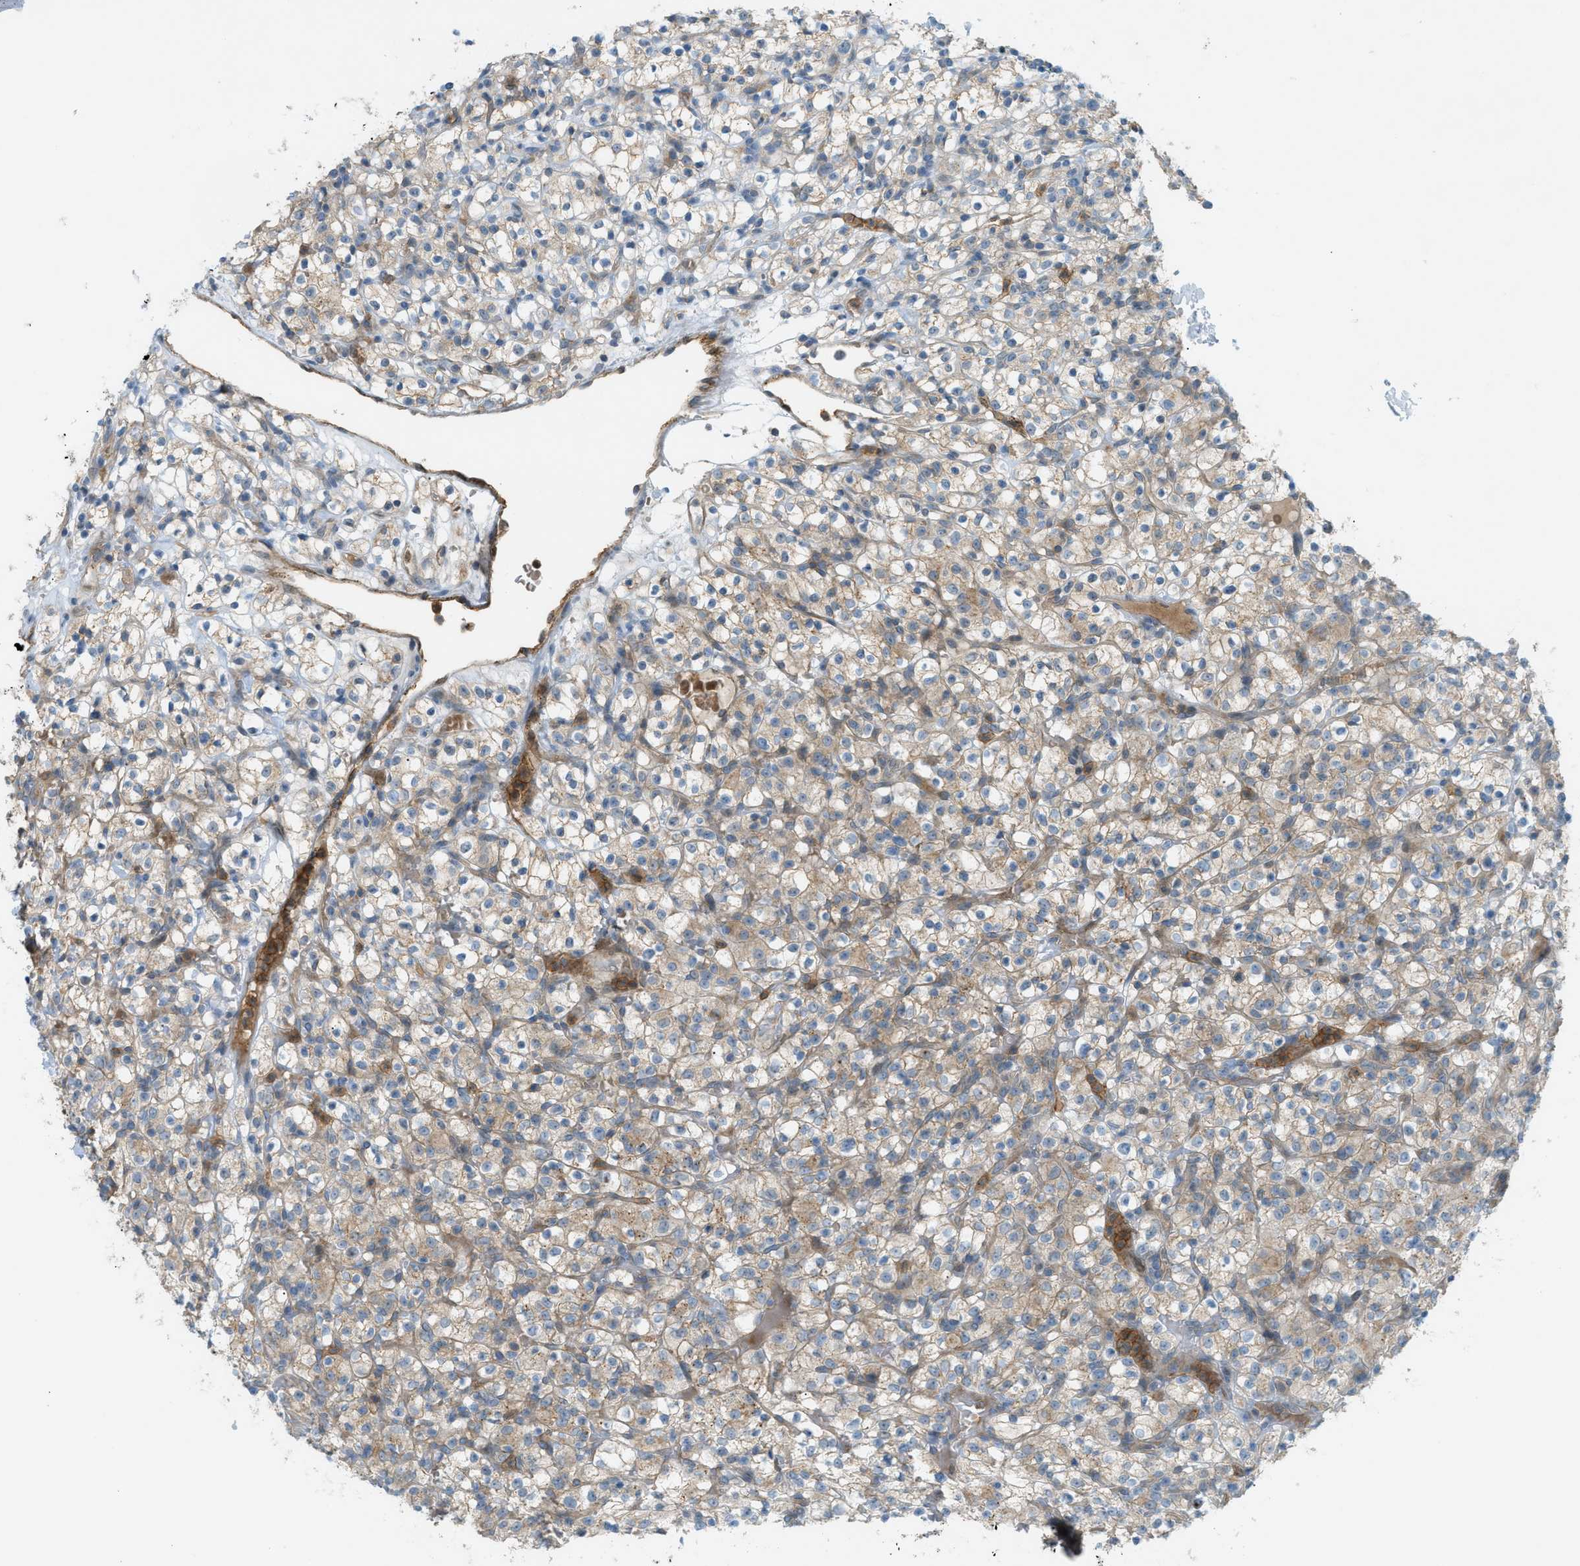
{"staining": {"intensity": "weak", "quantity": ">75%", "location": "cytoplasmic/membranous"}, "tissue": "renal cancer", "cell_type": "Tumor cells", "image_type": "cancer", "snomed": [{"axis": "morphology", "description": "Normal tissue, NOS"}, {"axis": "morphology", "description": "Adenocarcinoma, NOS"}, {"axis": "topography", "description": "Kidney"}], "caption": "Weak cytoplasmic/membranous positivity is seen in approximately >75% of tumor cells in adenocarcinoma (renal). (DAB (3,3'-diaminobenzidine) = brown stain, brightfield microscopy at high magnification).", "gene": "GRK6", "patient": {"sex": "female", "age": 72}}